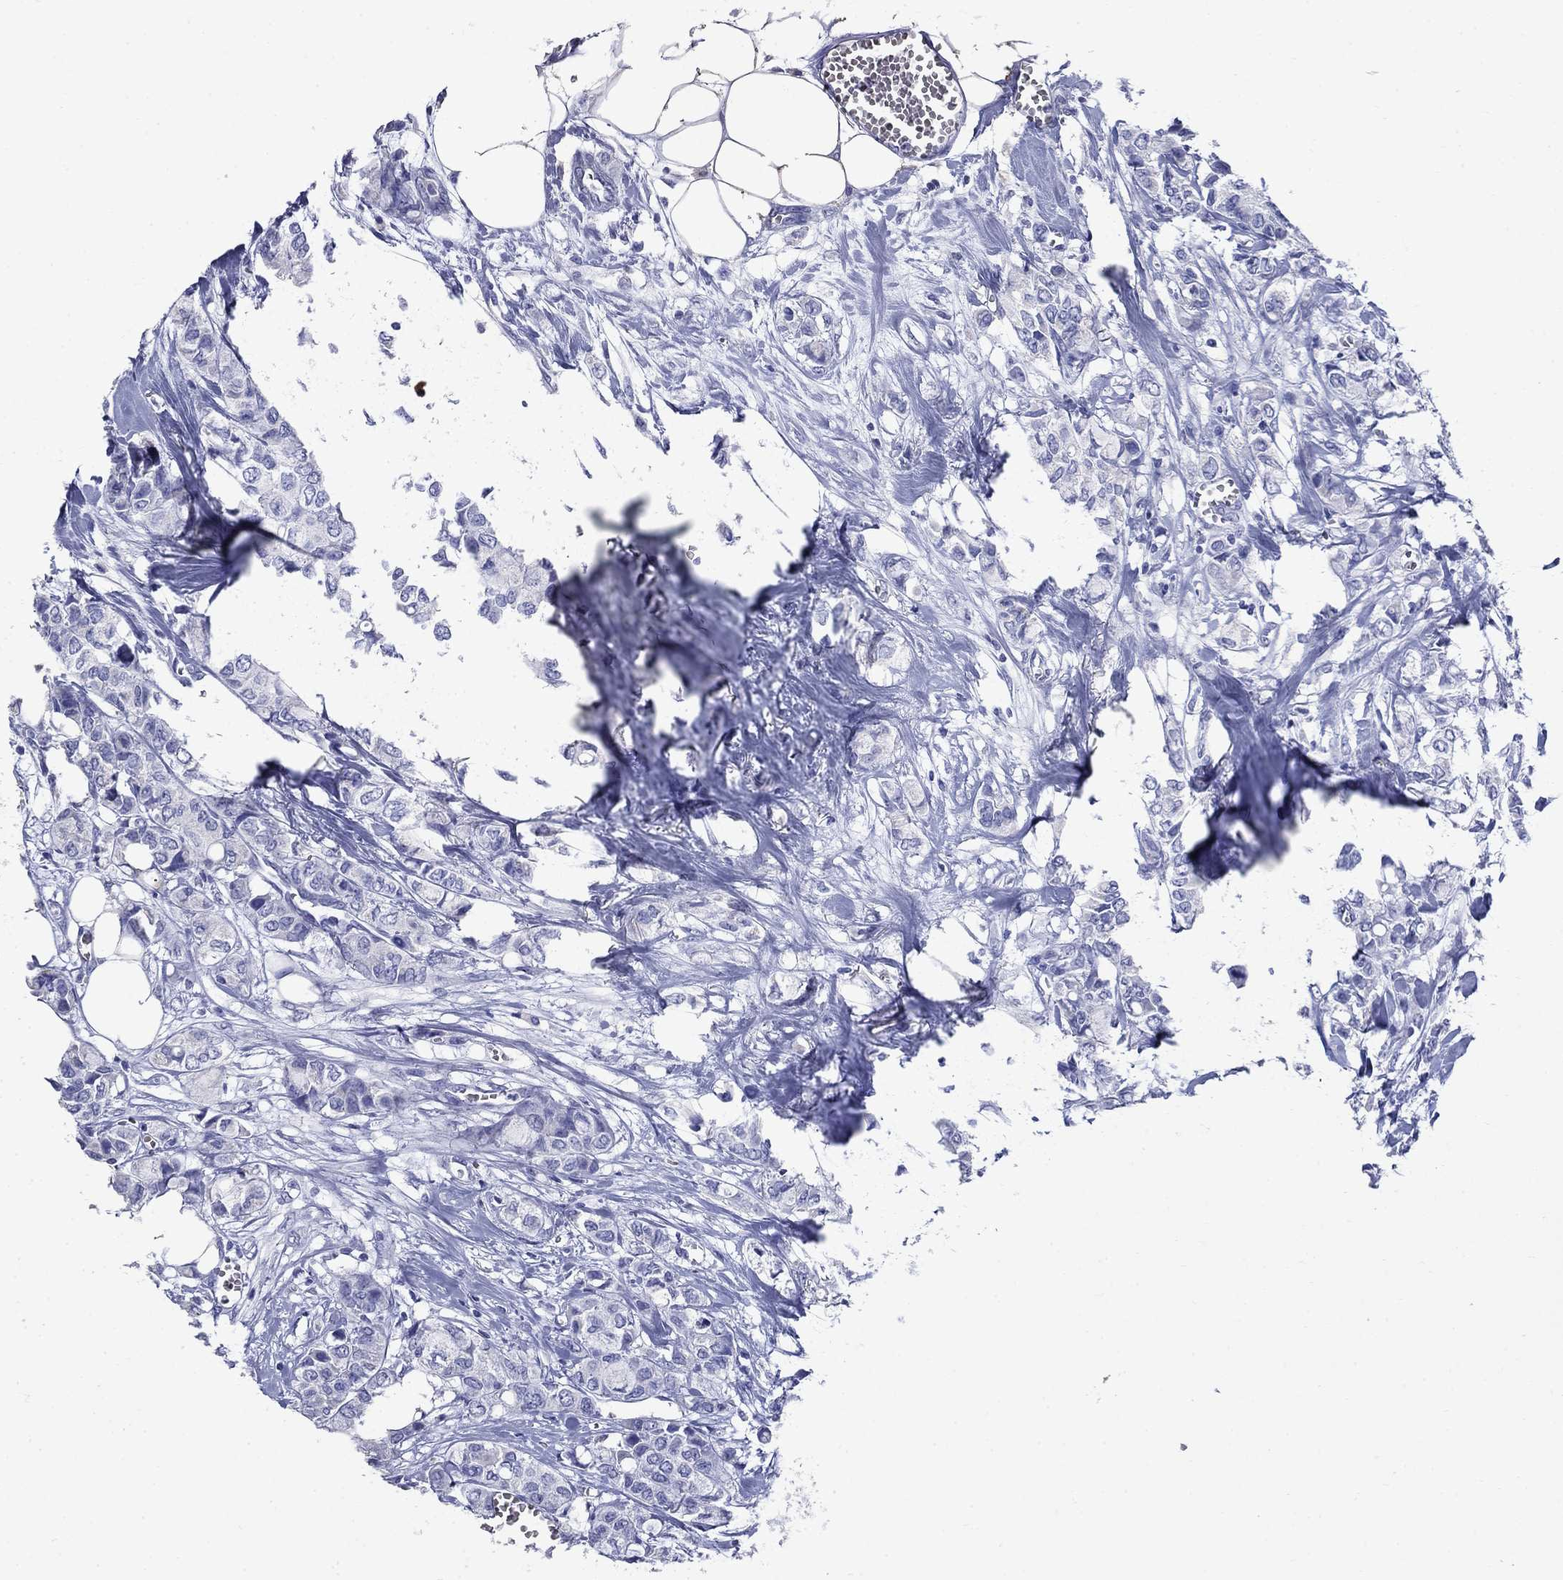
{"staining": {"intensity": "negative", "quantity": "none", "location": "none"}, "tissue": "breast cancer", "cell_type": "Tumor cells", "image_type": "cancer", "snomed": [{"axis": "morphology", "description": "Duct carcinoma"}, {"axis": "topography", "description": "Breast"}], "caption": "Immunohistochemical staining of infiltrating ductal carcinoma (breast) demonstrates no significant staining in tumor cells.", "gene": "CD1A", "patient": {"sex": "female", "age": 85}}